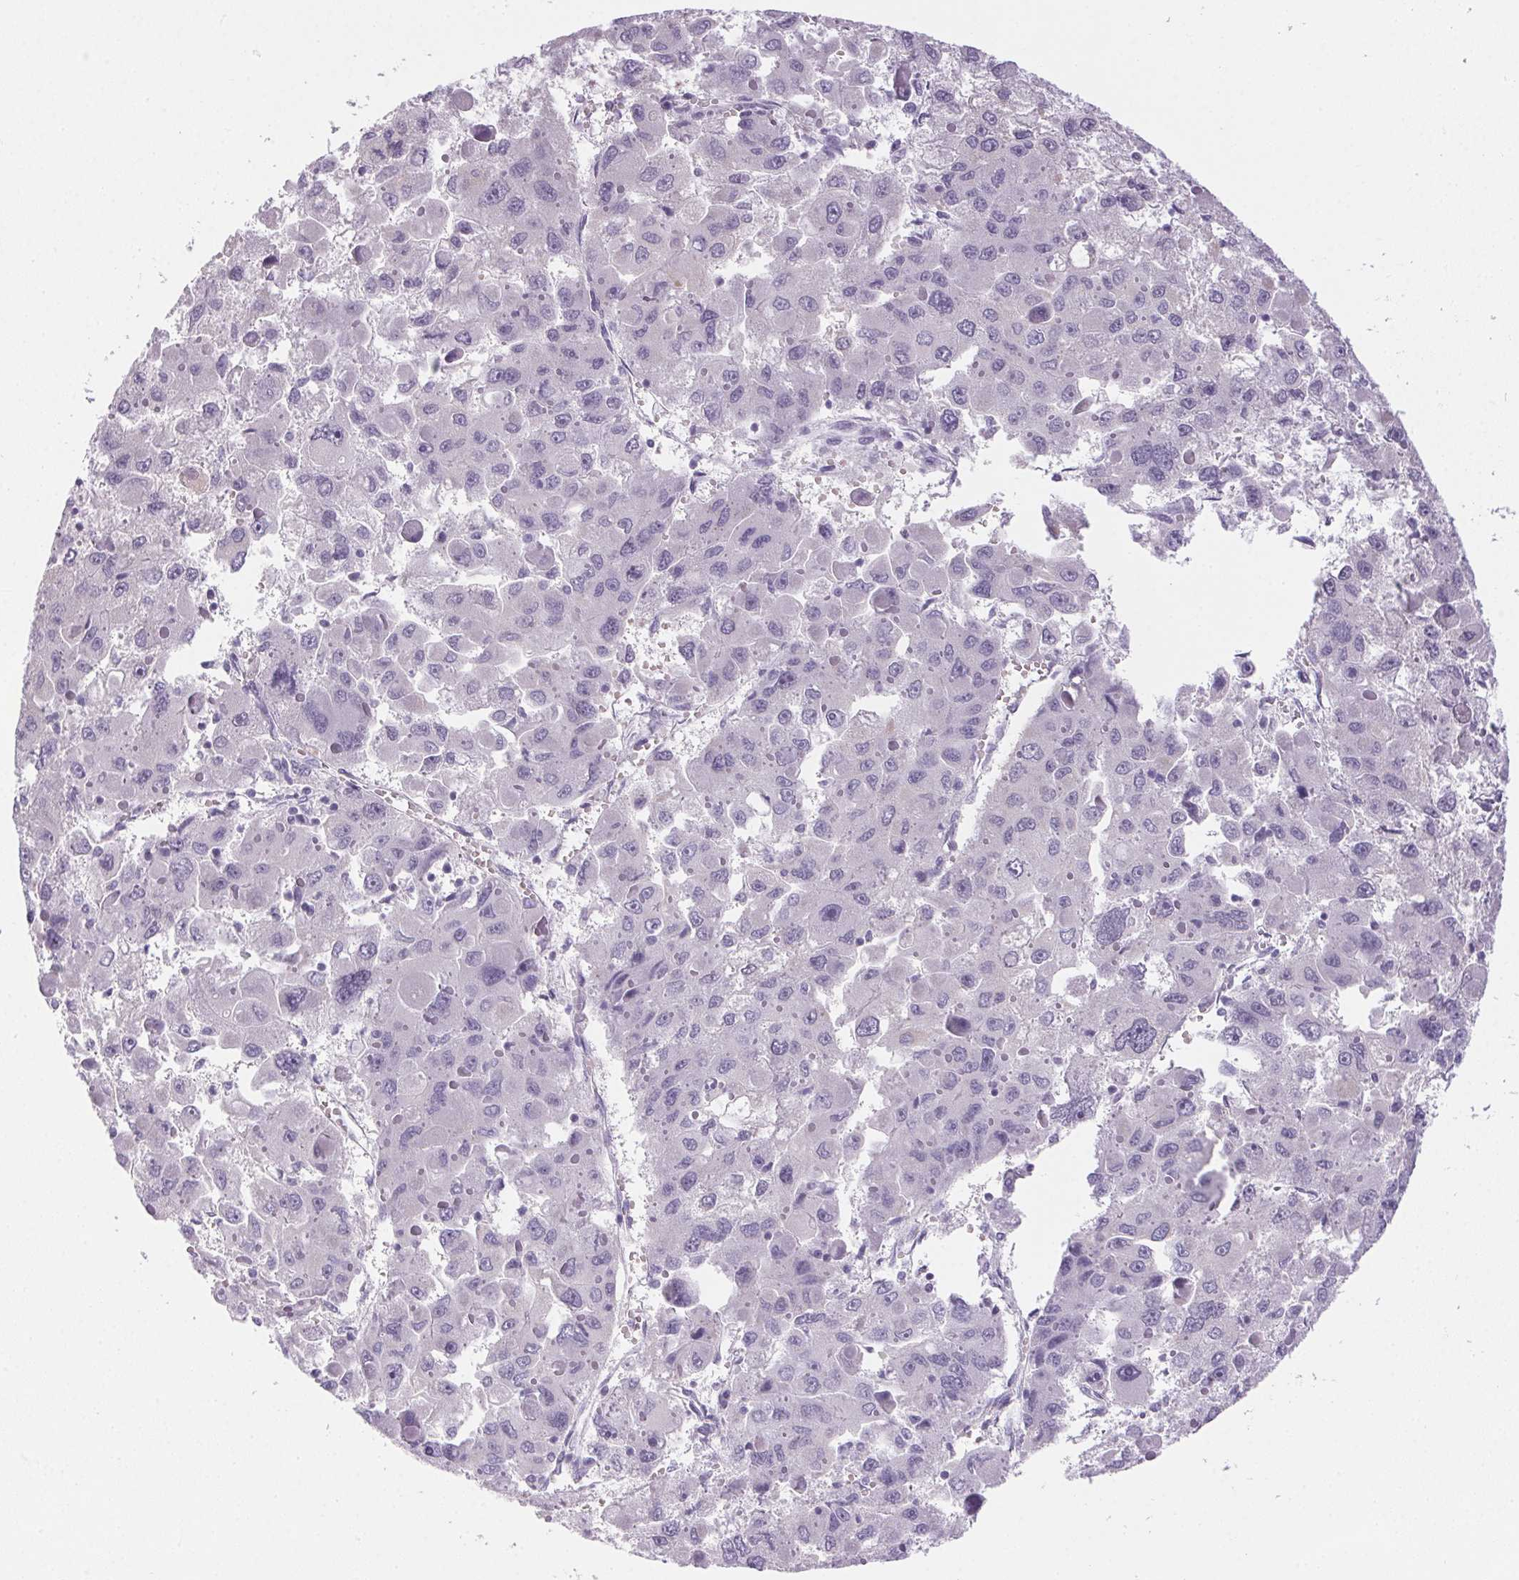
{"staining": {"intensity": "negative", "quantity": "none", "location": "none"}, "tissue": "liver cancer", "cell_type": "Tumor cells", "image_type": "cancer", "snomed": [{"axis": "morphology", "description": "Carcinoma, Hepatocellular, NOS"}, {"axis": "topography", "description": "Liver"}], "caption": "Immunohistochemistry of human liver cancer displays no staining in tumor cells.", "gene": "SMYD1", "patient": {"sex": "female", "age": 41}}